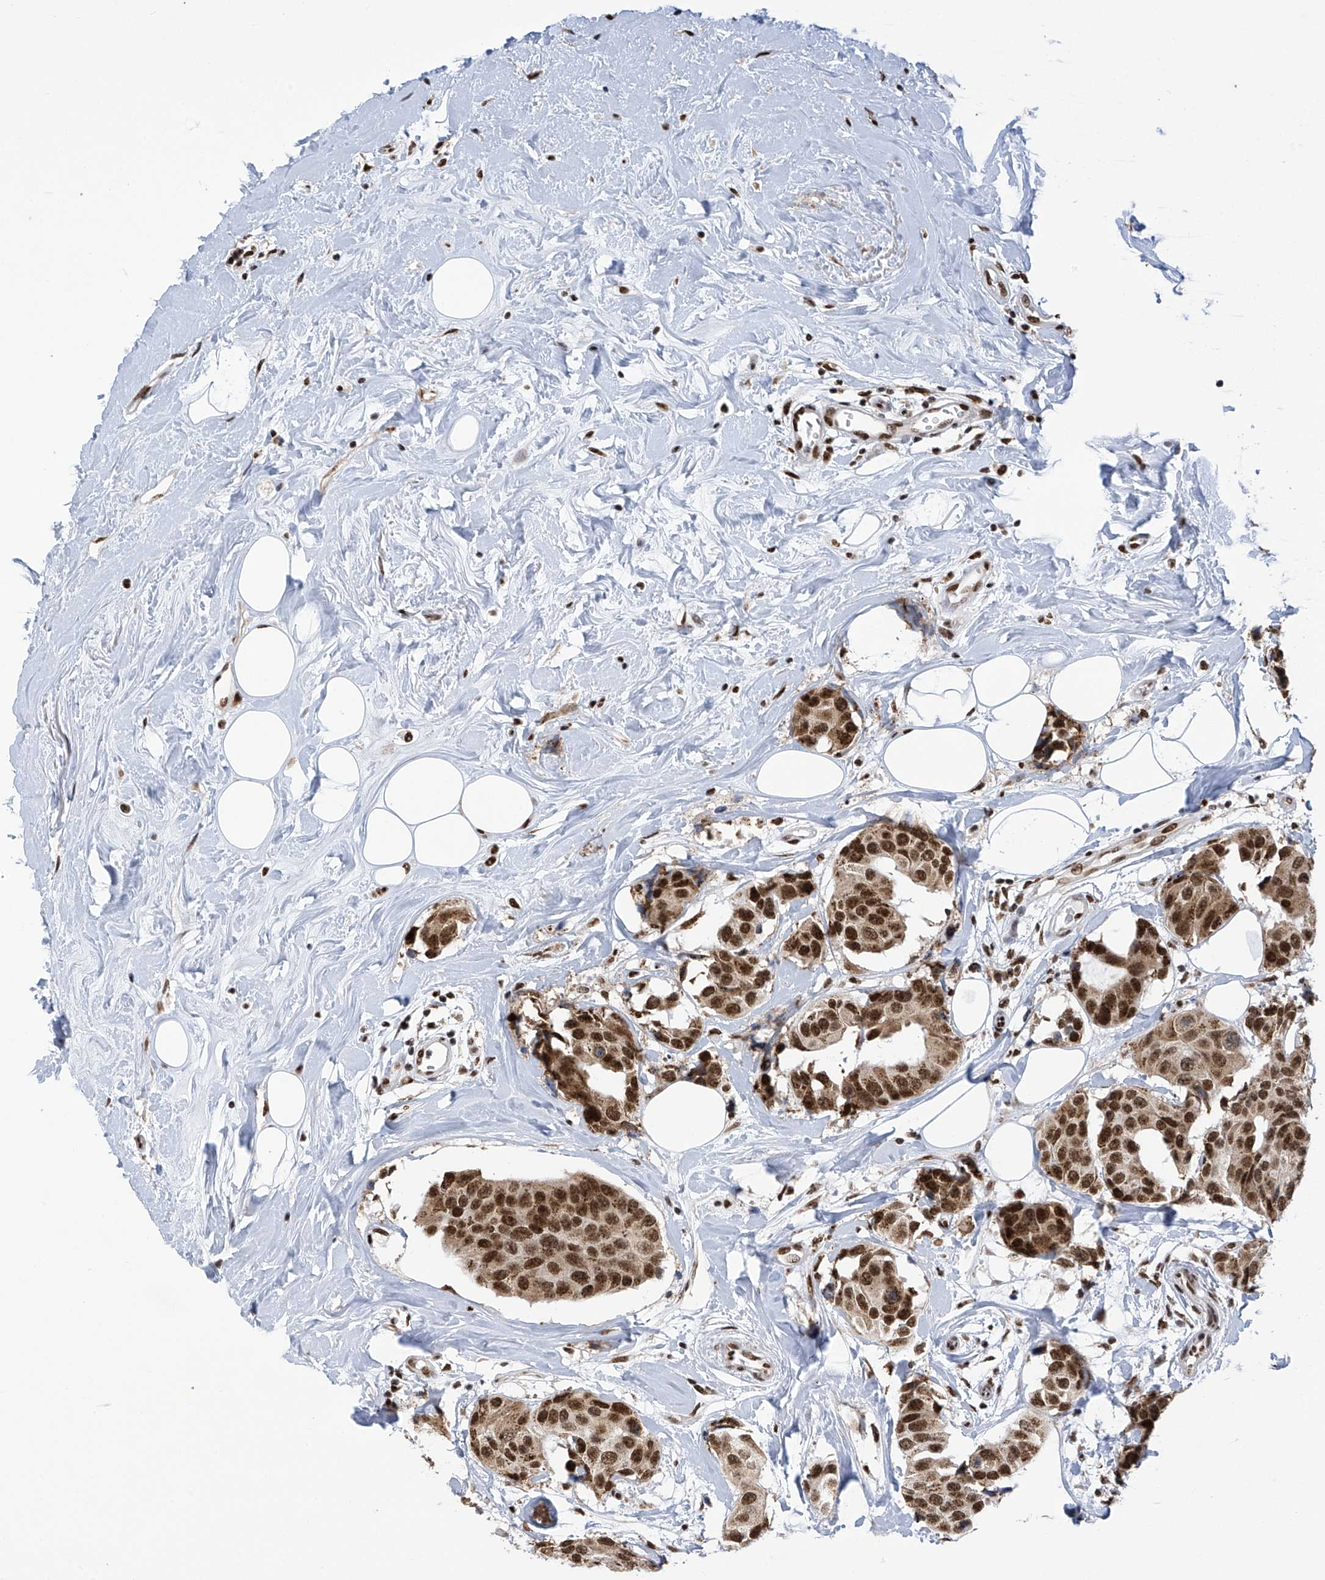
{"staining": {"intensity": "strong", "quantity": ">75%", "location": "nuclear"}, "tissue": "breast cancer", "cell_type": "Tumor cells", "image_type": "cancer", "snomed": [{"axis": "morphology", "description": "Normal tissue, NOS"}, {"axis": "morphology", "description": "Duct carcinoma"}, {"axis": "topography", "description": "Breast"}], "caption": "Breast cancer tissue shows strong nuclear expression in approximately >75% of tumor cells, visualized by immunohistochemistry.", "gene": "APLF", "patient": {"sex": "female", "age": 39}}